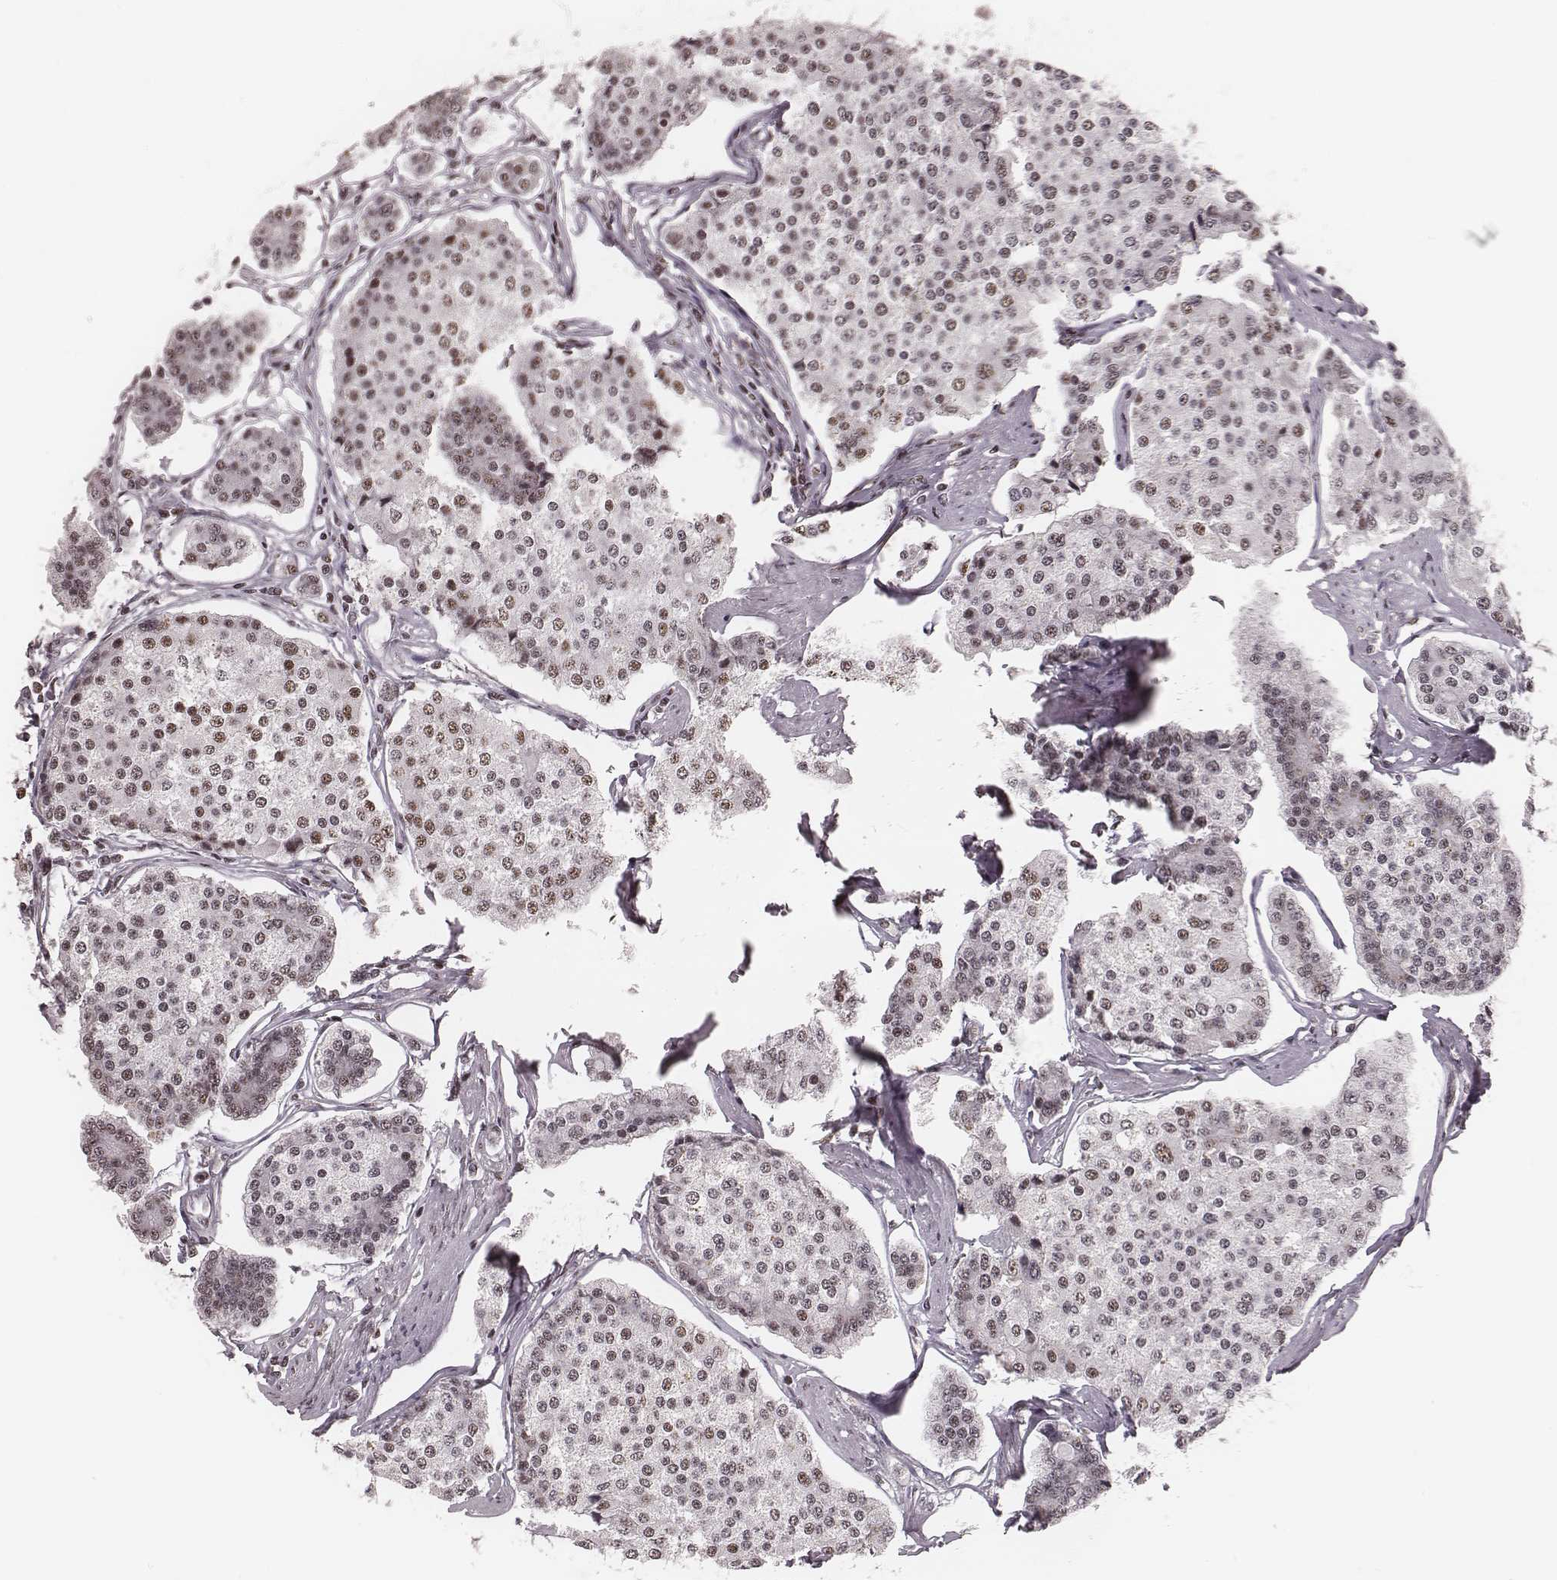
{"staining": {"intensity": "moderate", "quantity": ">75%", "location": "nuclear"}, "tissue": "carcinoid", "cell_type": "Tumor cells", "image_type": "cancer", "snomed": [{"axis": "morphology", "description": "Carcinoid, malignant, NOS"}, {"axis": "topography", "description": "Small intestine"}], "caption": "Immunohistochemistry histopathology image of human carcinoid stained for a protein (brown), which displays medium levels of moderate nuclear staining in about >75% of tumor cells.", "gene": "LUC7L", "patient": {"sex": "female", "age": 65}}